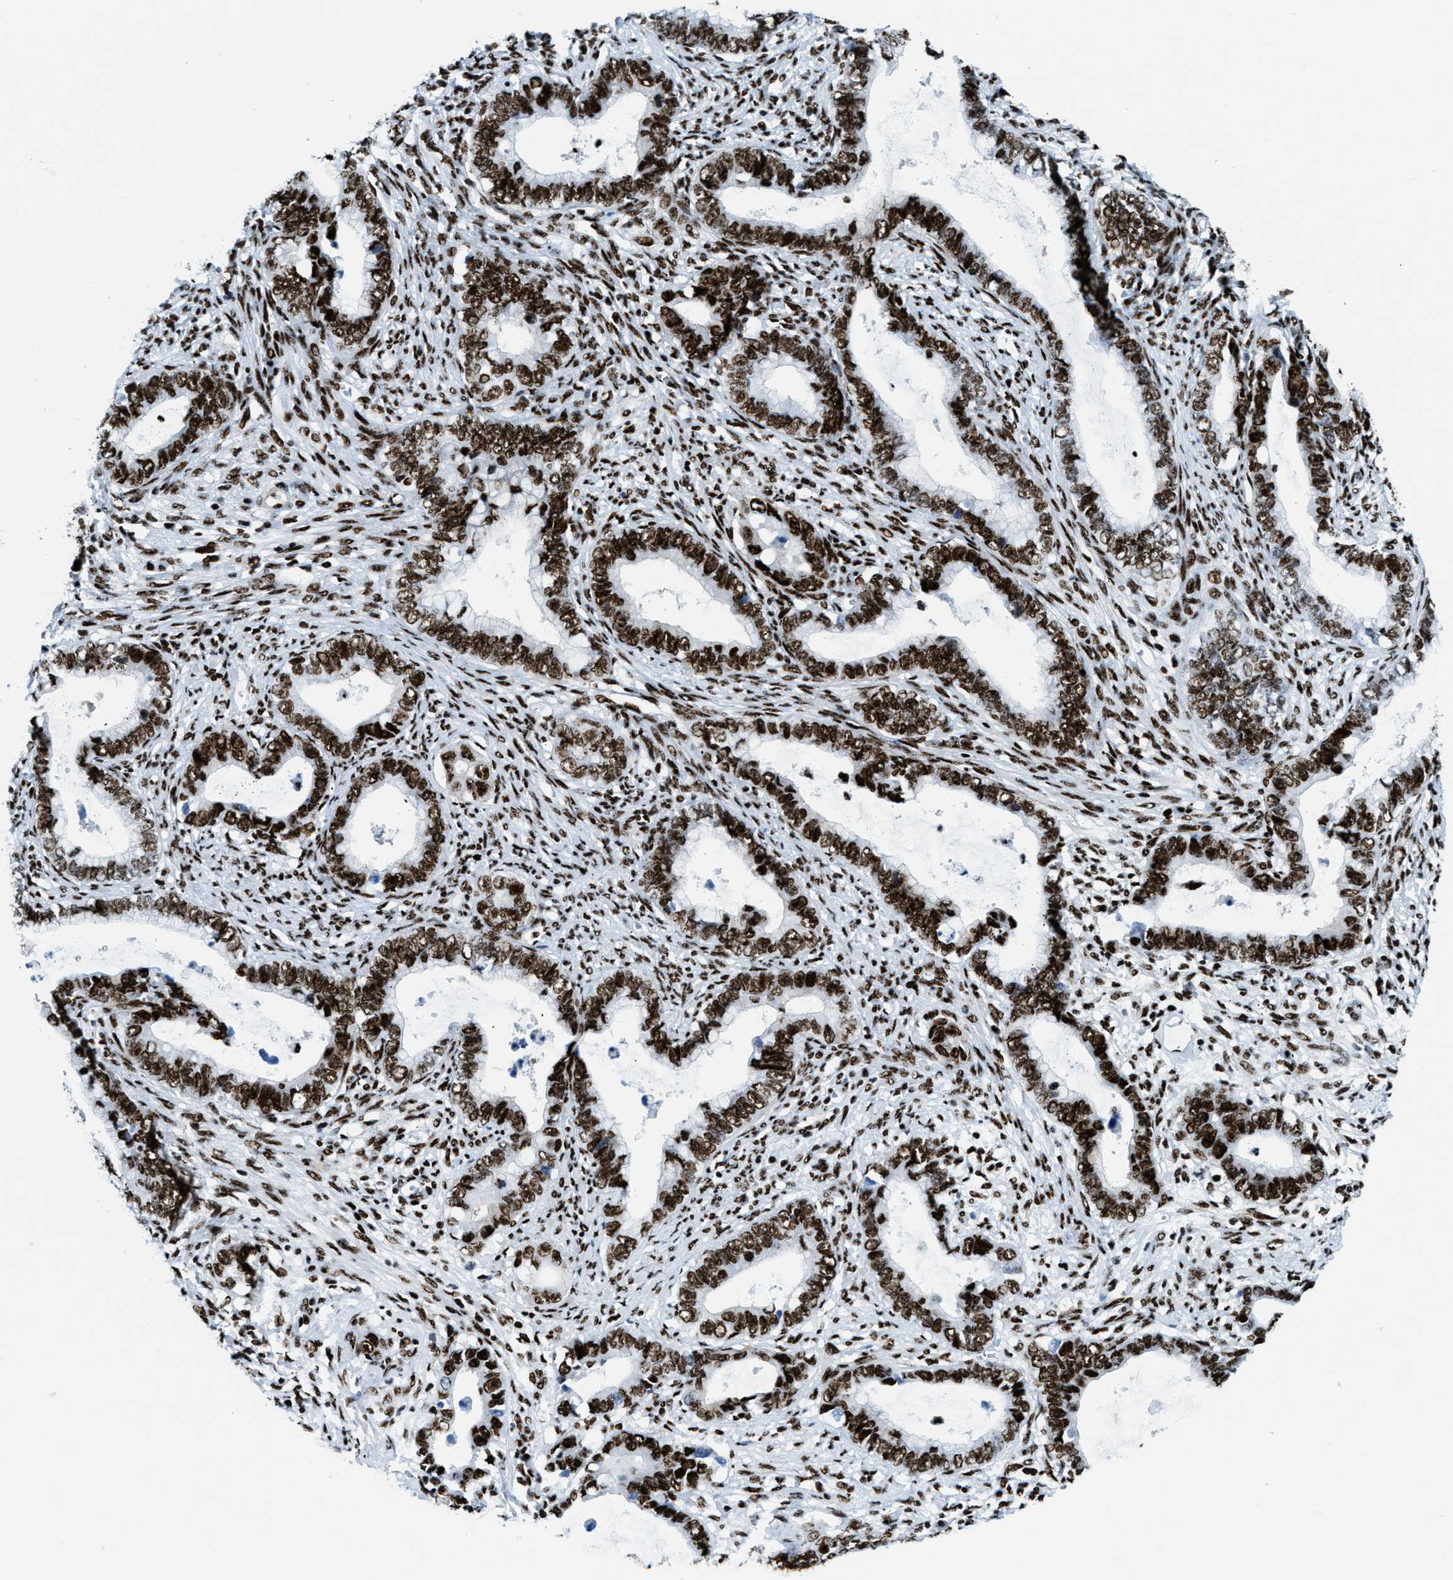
{"staining": {"intensity": "strong", "quantity": ">75%", "location": "nuclear"}, "tissue": "cervical cancer", "cell_type": "Tumor cells", "image_type": "cancer", "snomed": [{"axis": "morphology", "description": "Adenocarcinoma, NOS"}, {"axis": "topography", "description": "Cervix"}], "caption": "Brown immunohistochemical staining in cervical adenocarcinoma demonstrates strong nuclear staining in approximately >75% of tumor cells. Immunohistochemistry stains the protein of interest in brown and the nuclei are stained blue.", "gene": "NONO", "patient": {"sex": "female", "age": 44}}